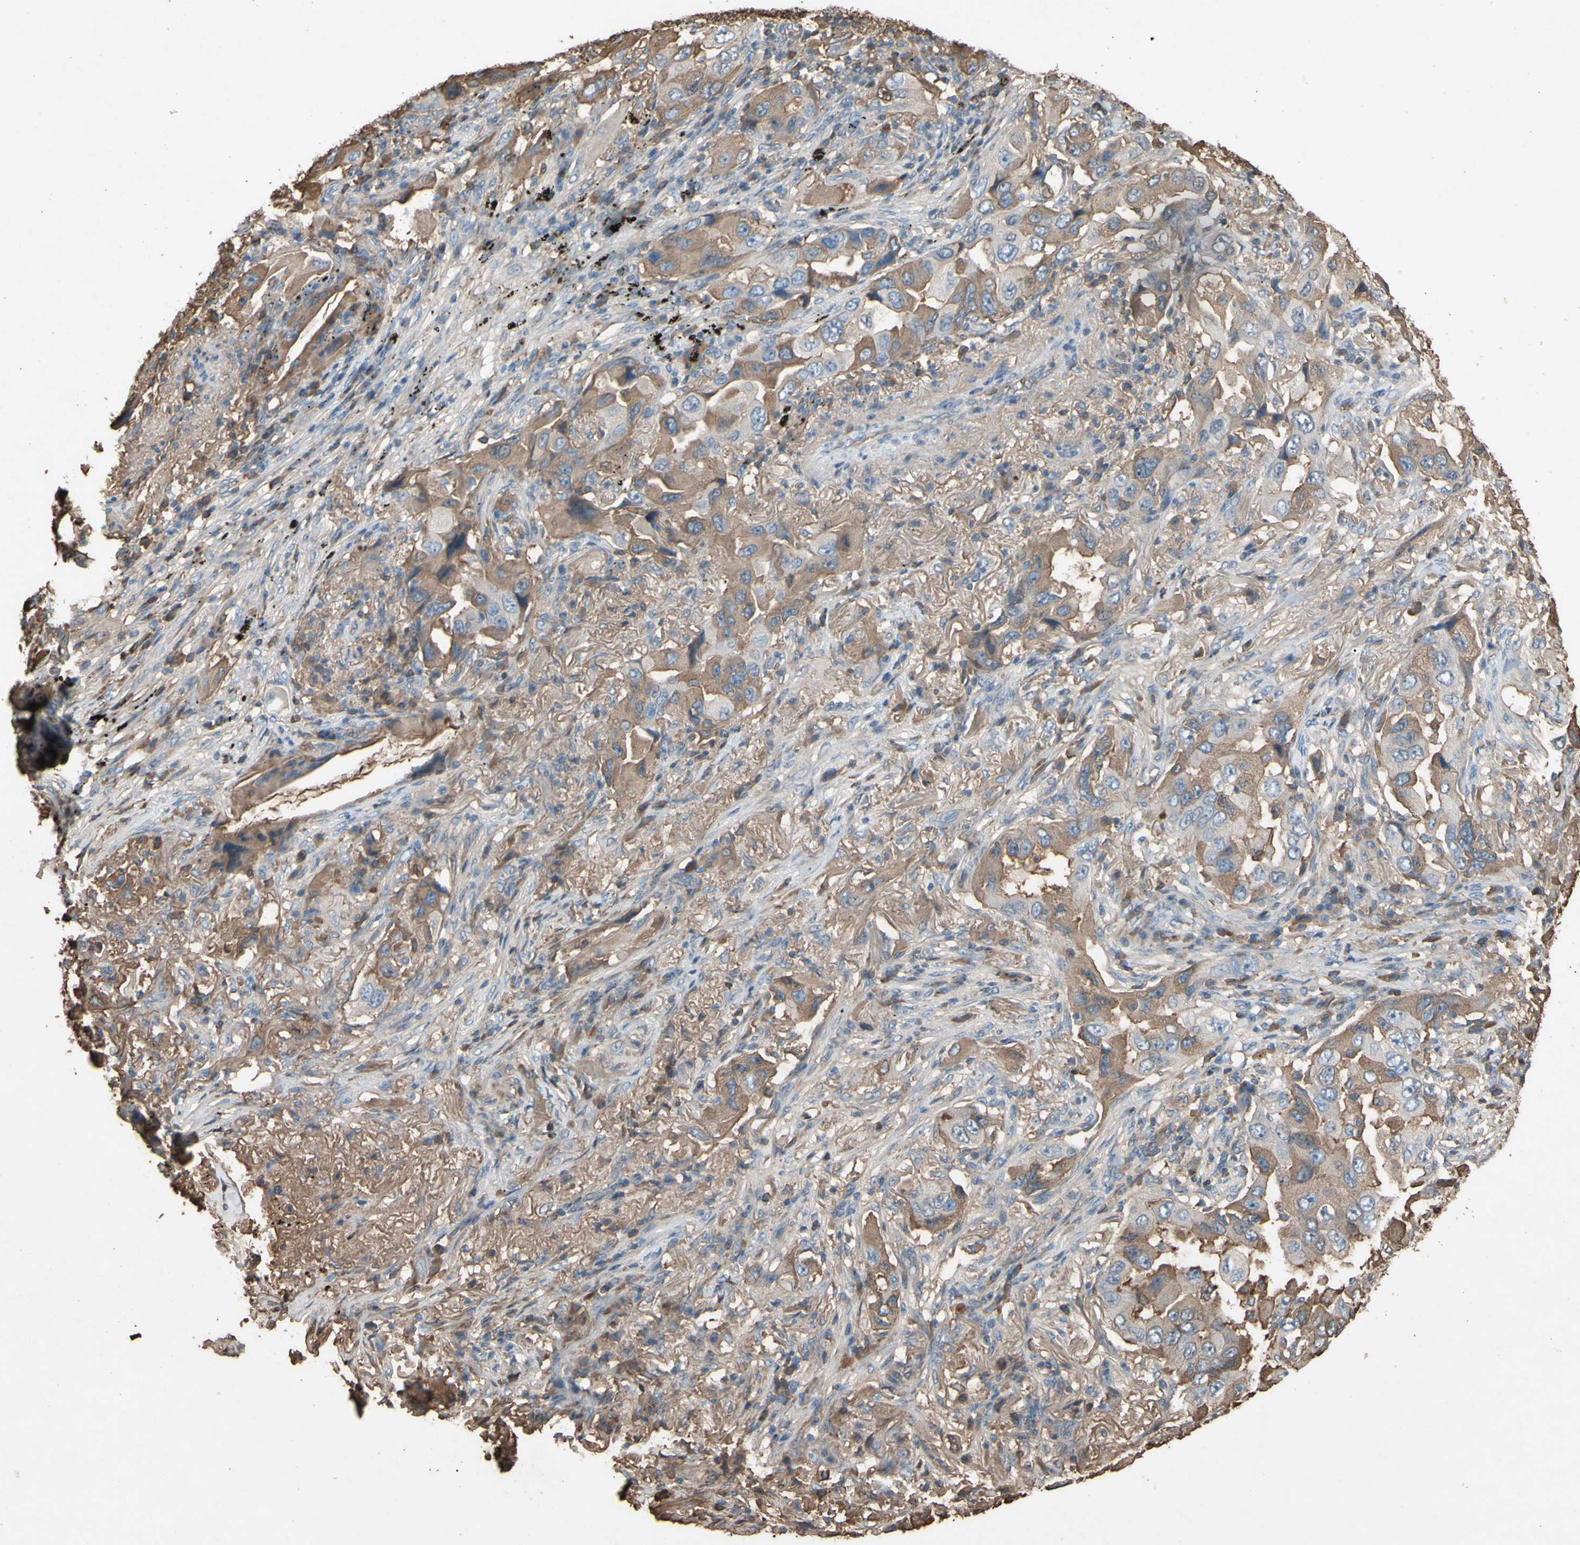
{"staining": {"intensity": "moderate", "quantity": "25%-75%", "location": "cytoplasmic/membranous"}, "tissue": "lung cancer", "cell_type": "Tumor cells", "image_type": "cancer", "snomed": [{"axis": "morphology", "description": "Adenocarcinoma, NOS"}, {"axis": "topography", "description": "Lung"}], "caption": "An IHC micrograph of tumor tissue is shown. Protein staining in brown shows moderate cytoplasmic/membranous positivity in lung cancer within tumor cells. The staining was performed using DAB (3,3'-diaminobenzidine) to visualize the protein expression in brown, while the nuclei were stained in blue with hematoxylin (Magnification: 20x).", "gene": "PTGDS", "patient": {"sex": "female", "age": 65}}